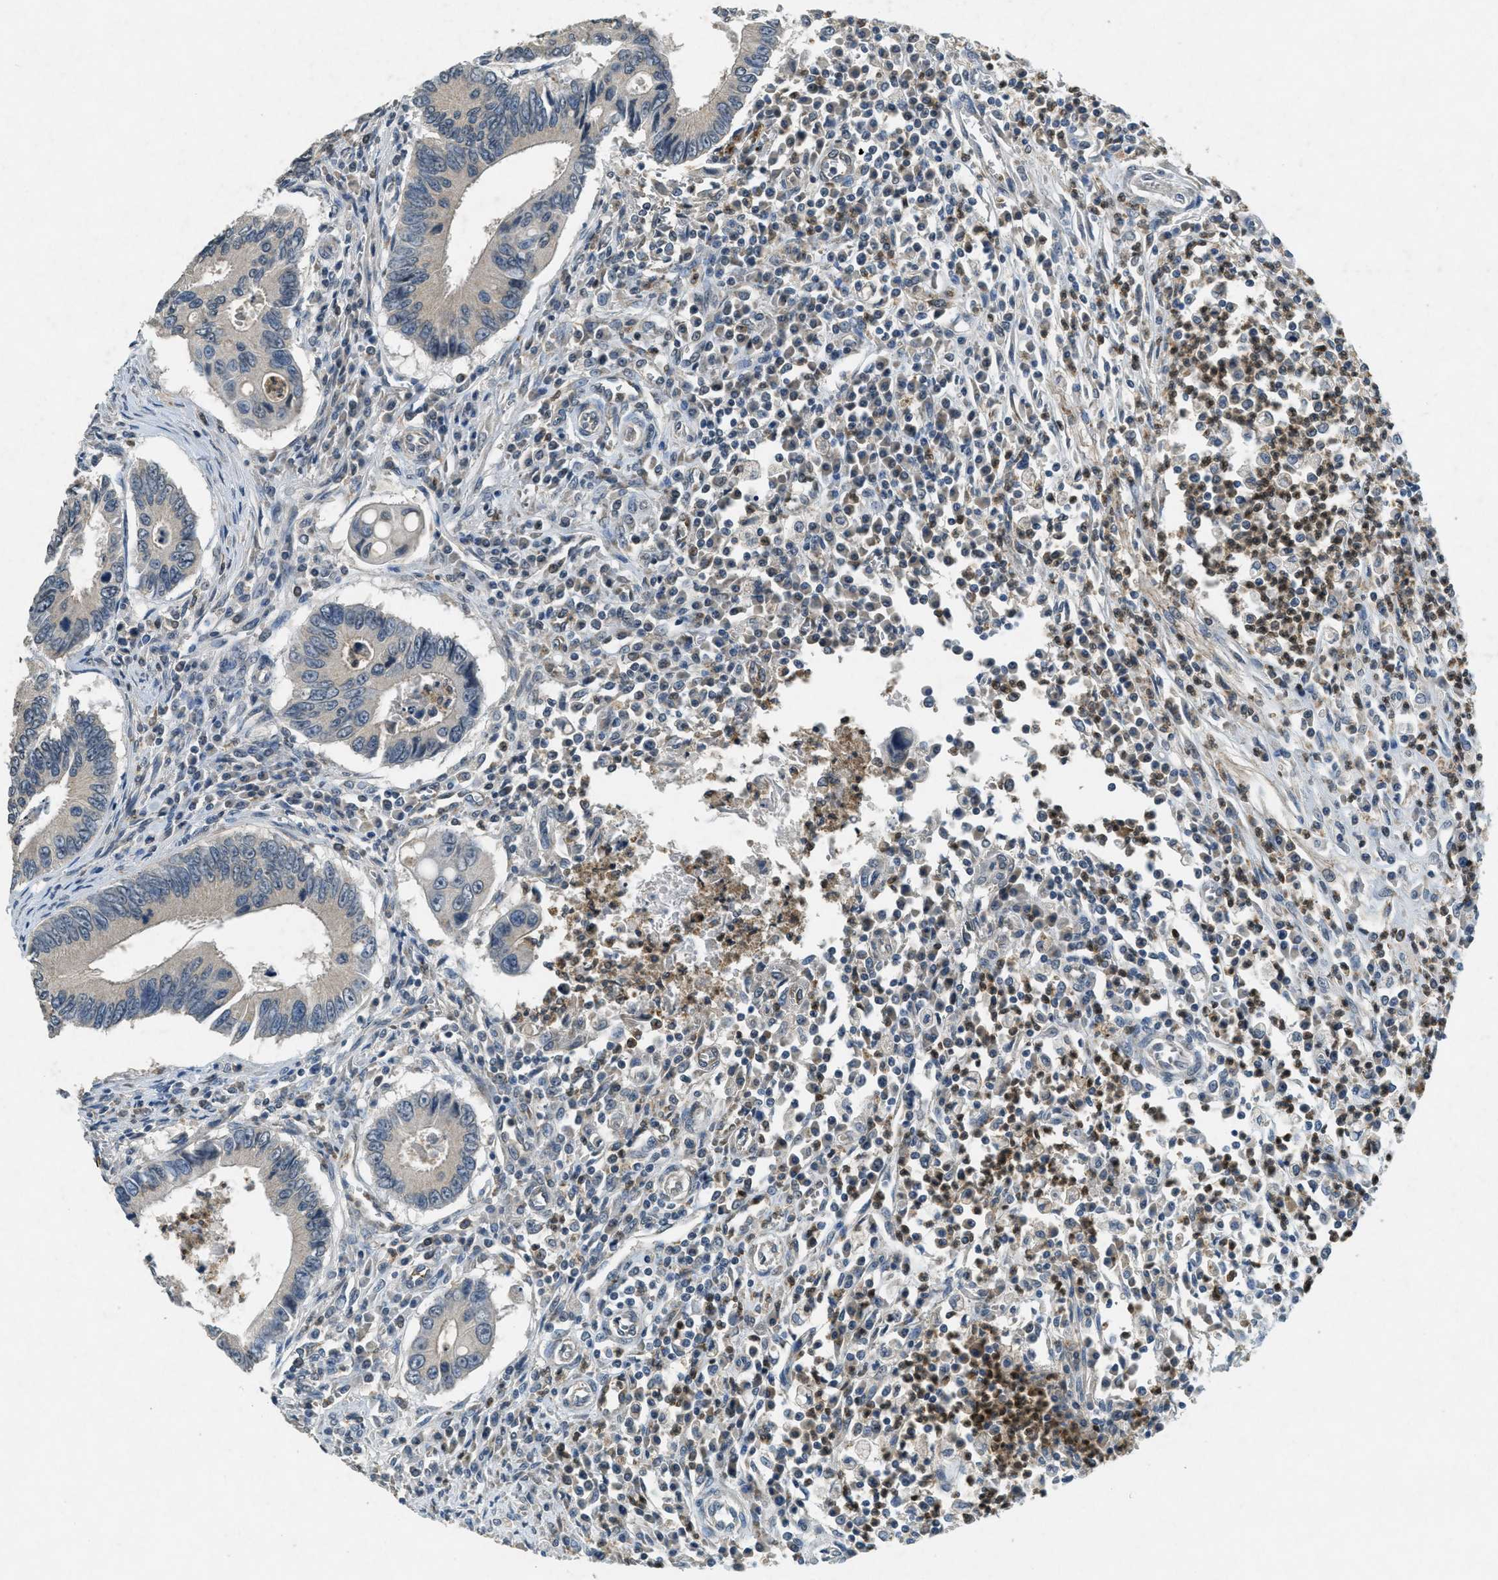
{"staining": {"intensity": "negative", "quantity": "none", "location": "none"}, "tissue": "colorectal cancer", "cell_type": "Tumor cells", "image_type": "cancer", "snomed": [{"axis": "morphology", "description": "Inflammation, NOS"}, {"axis": "morphology", "description": "Adenocarcinoma, NOS"}, {"axis": "topography", "description": "Colon"}], "caption": "Tumor cells show no significant protein positivity in colorectal cancer. Brightfield microscopy of immunohistochemistry (IHC) stained with DAB (brown) and hematoxylin (blue), captured at high magnification.", "gene": "RAB3D", "patient": {"sex": "male", "age": 72}}